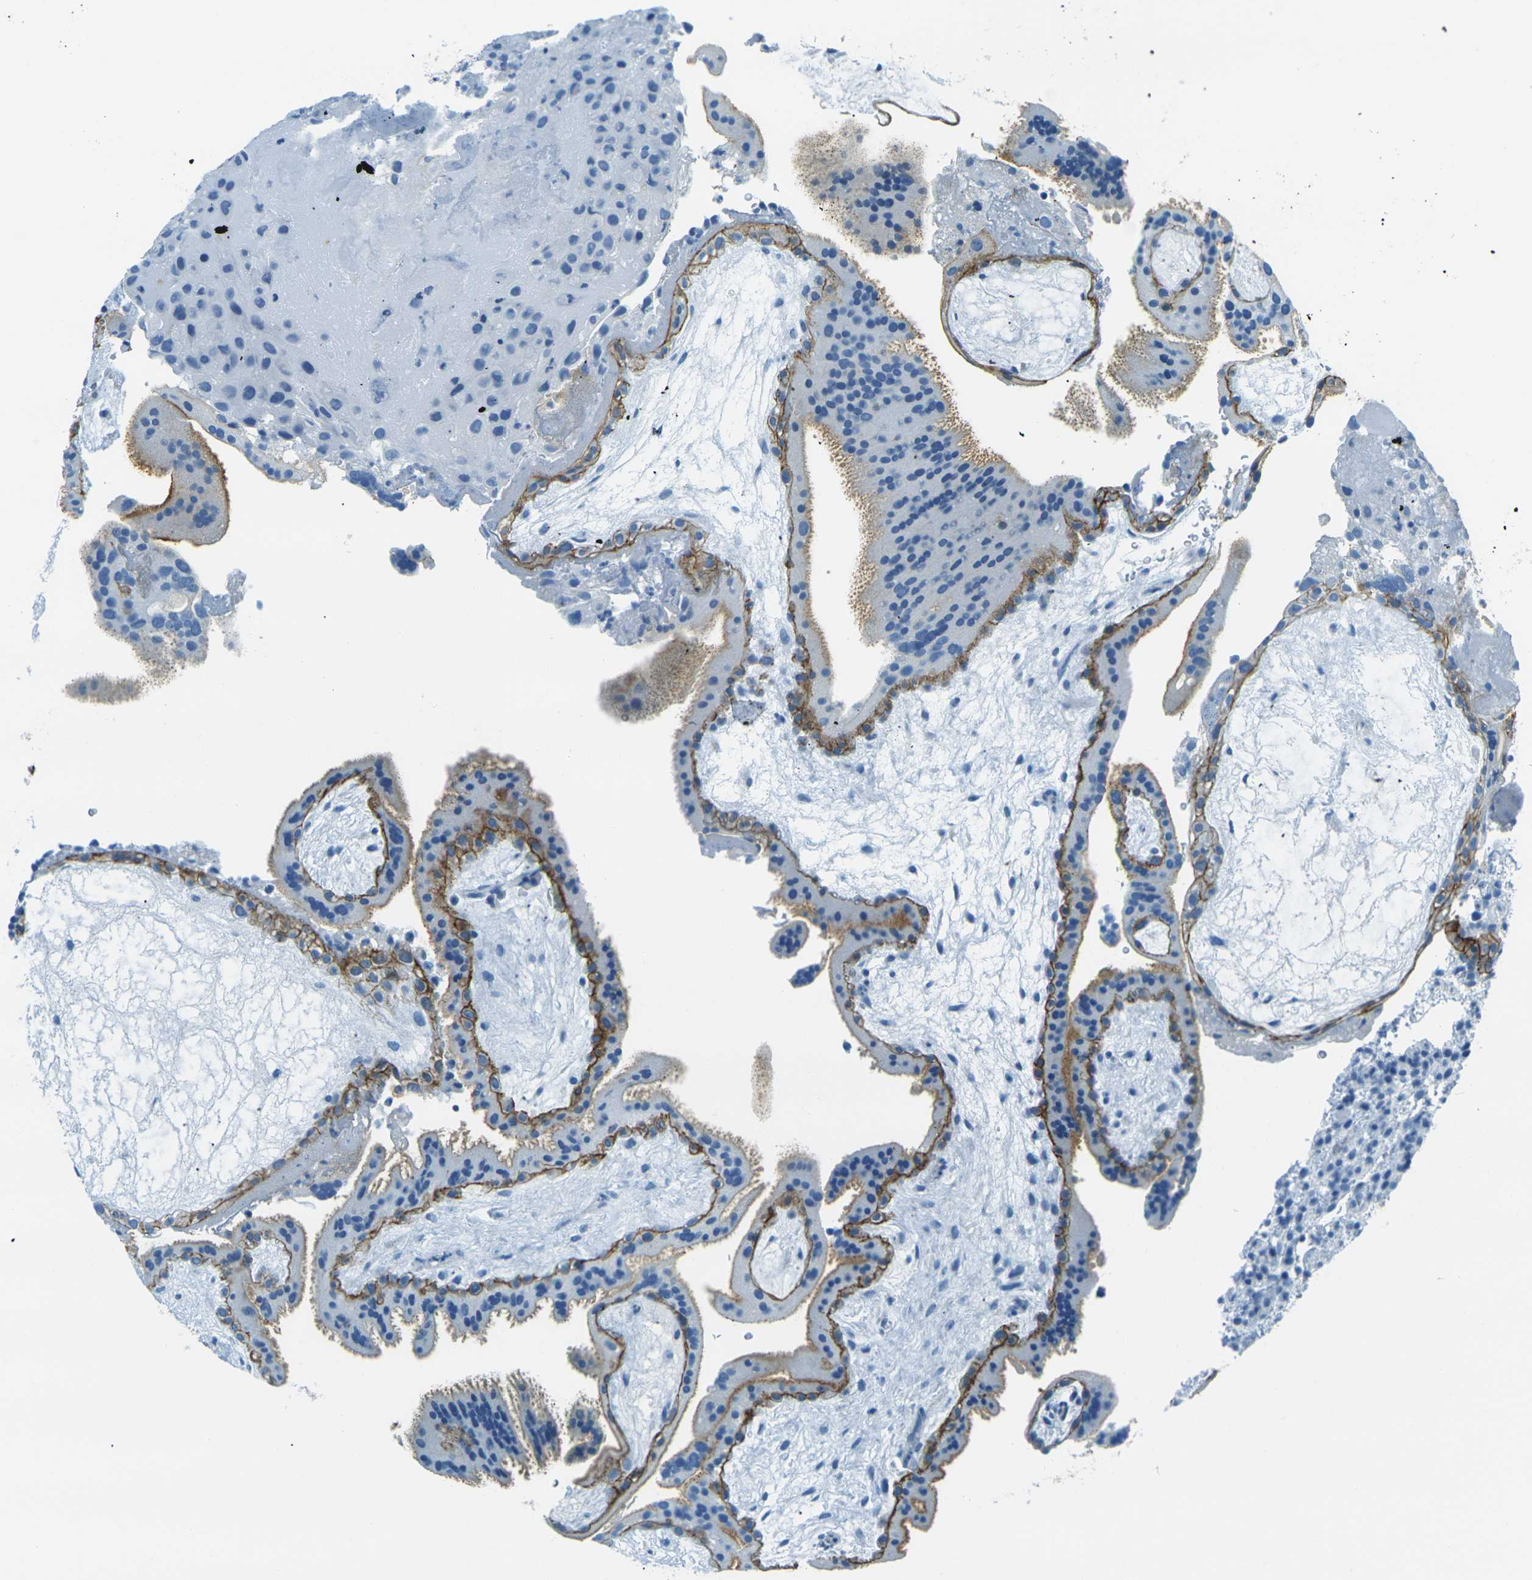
{"staining": {"intensity": "moderate", "quantity": "25%-75%", "location": "cytoplasmic/membranous"}, "tissue": "placenta", "cell_type": "Trophoblastic cells", "image_type": "normal", "snomed": [{"axis": "morphology", "description": "Normal tissue, NOS"}, {"axis": "topography", "description": "Placenta"}], "caption": "Protein analysis of benign placenta exhibits moderate cytoplasmic/membranous positivity in about 25%-75% of trophoblastic cells. (DAB (3,3'-diaminobenzidine) IHC, brown staining for protein, blue staining for nuclei).", "gene": "OCLN", "patient": {"sex": "female", "age": 19}}